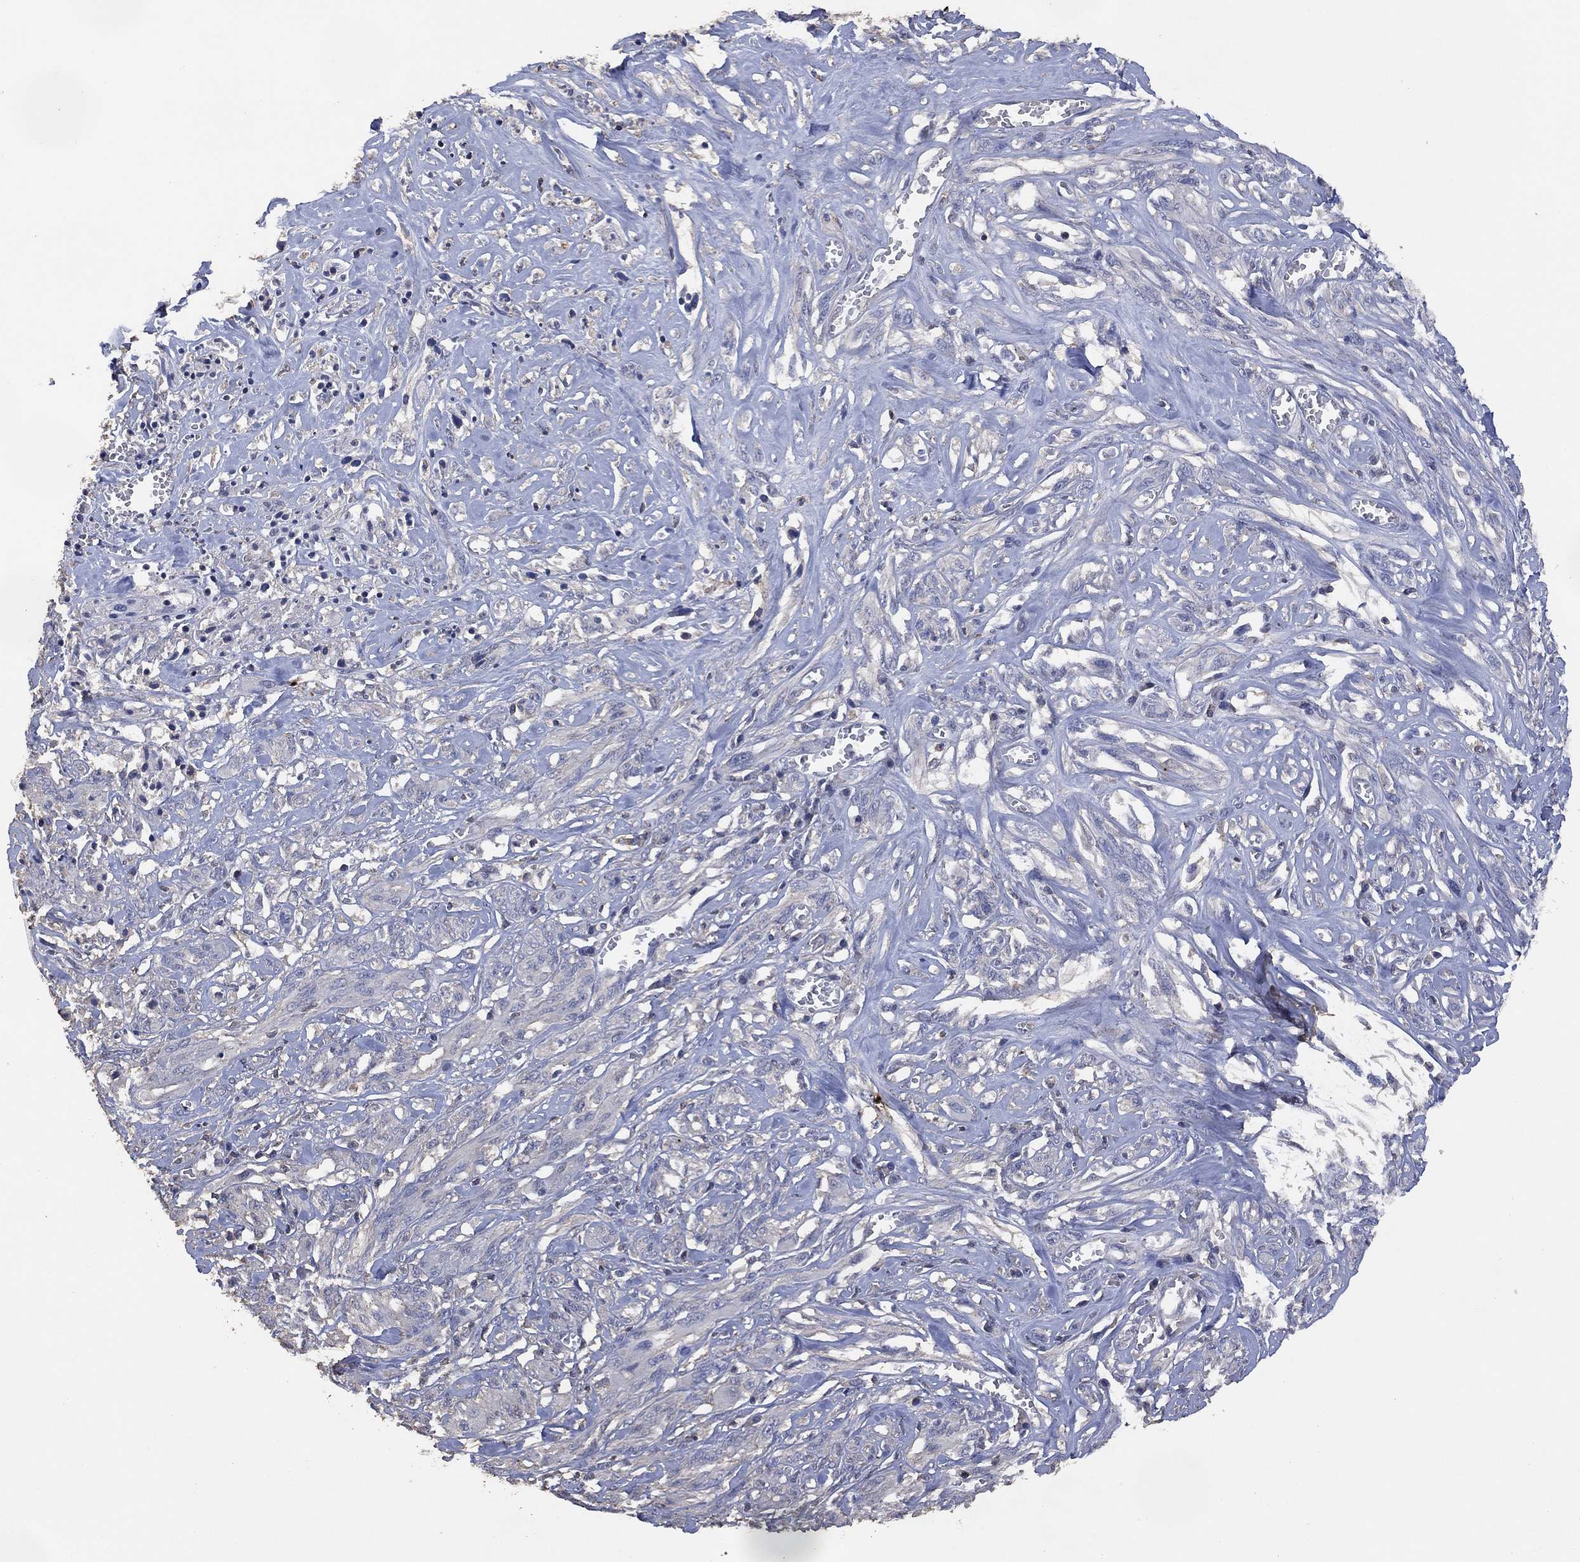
{"staining": {"intensity": "negative", "quantity": "none", "location": "none"}, "tissue": "melanoma", "cell_type": "Tumor cells", "image_type": "cancer", "snomed": [{"axis": "morphology", "description": "Malignant melanoma, NOS"}, {"axis": "topography", "description": "Skin"}], "caption": "Tumor cells are negative for brown protein staining in malignant melanoma. (Immunohistochemistry (ihc), brightfield microscopy, high magnification).", "gene": "ADPRHL1", "patient": {"sex": "female", "age": 91}}